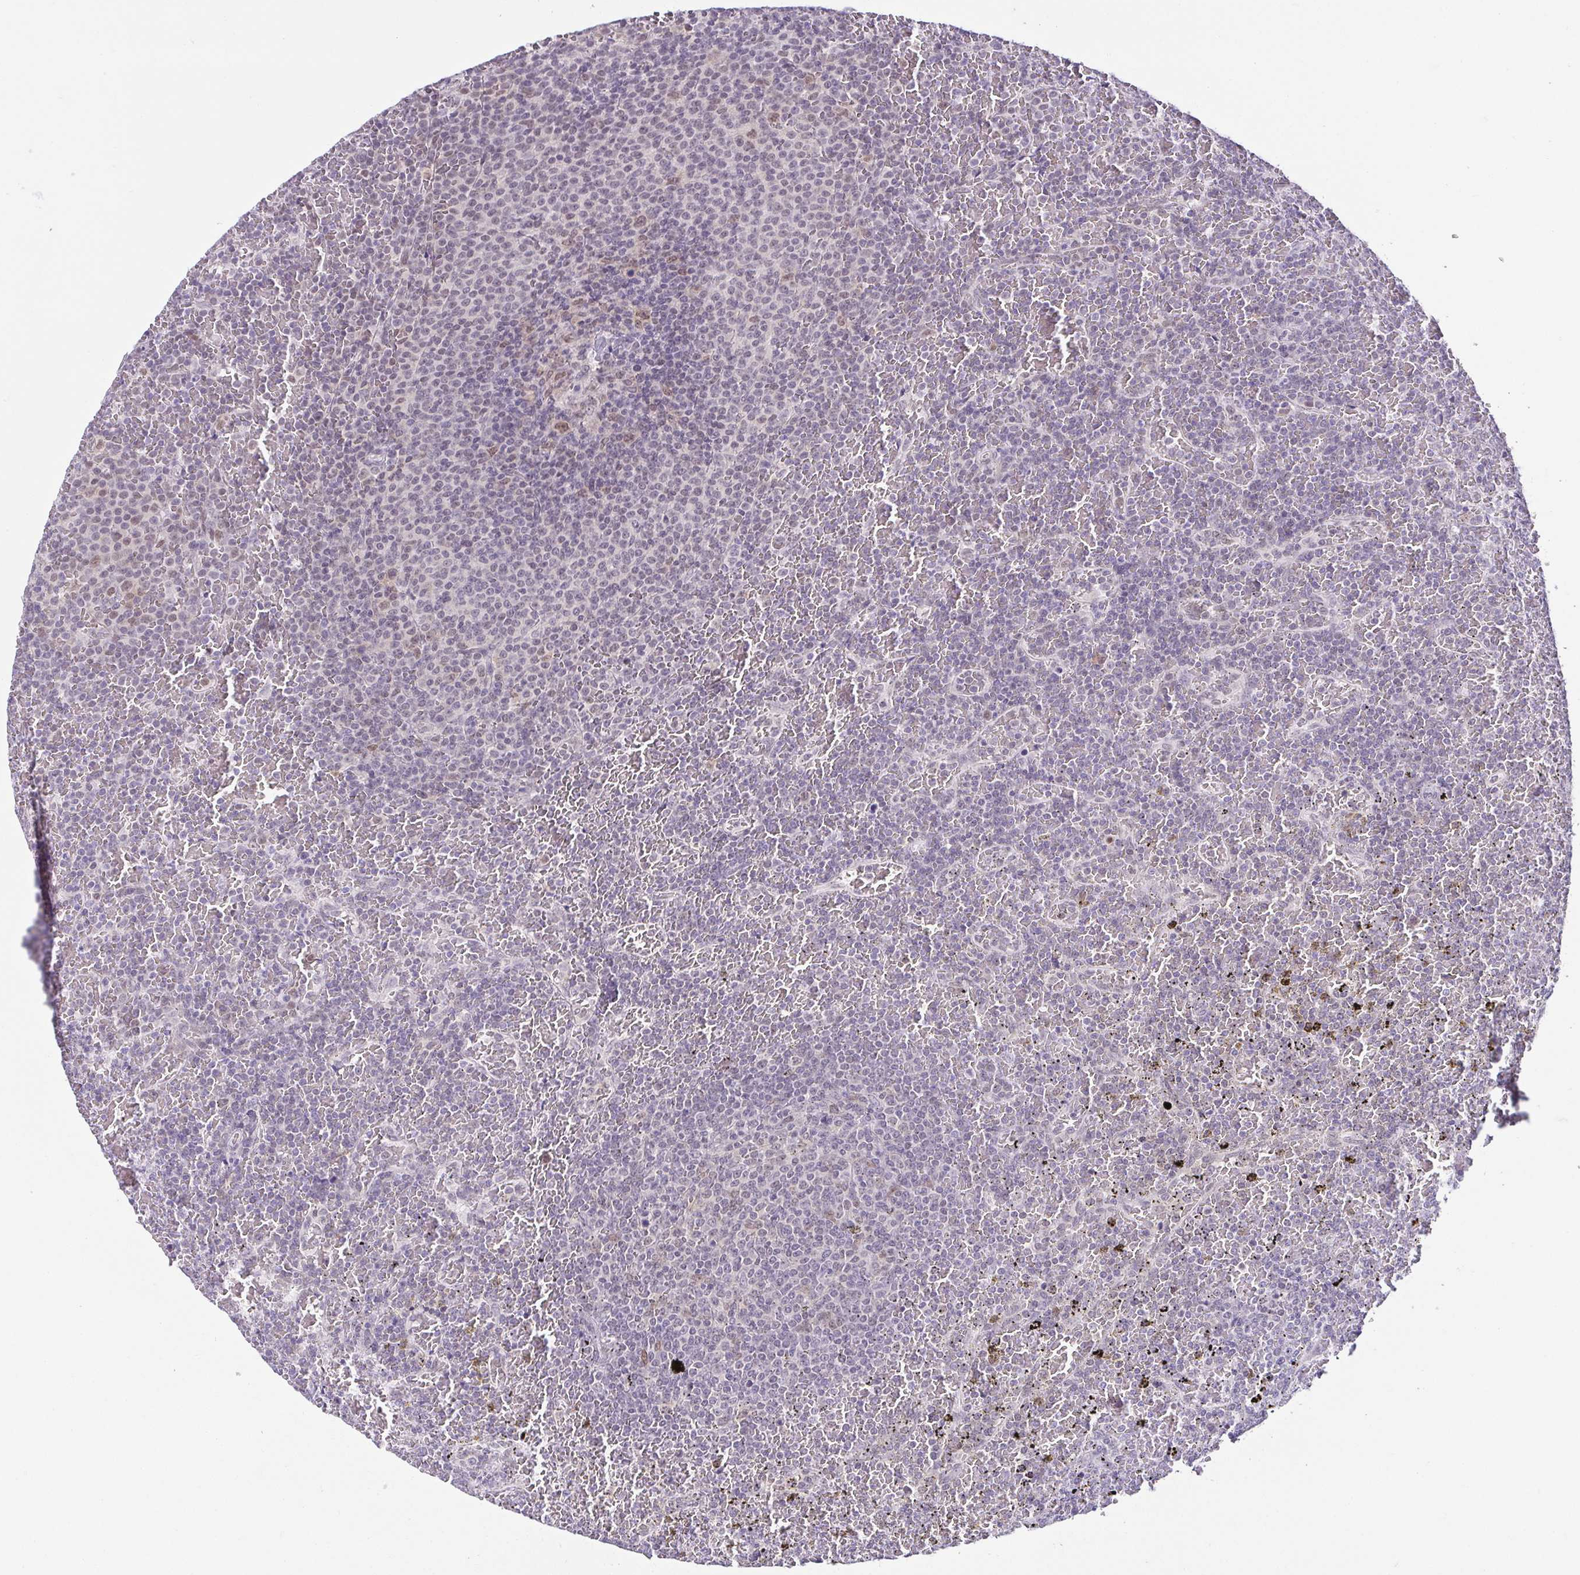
{"staining": {"intensity": "negative", "quantity": "none", "location": "none"}, "tissue": "lymphoma", "cell_type": "Tumor cells", "image_type": "cancer", "snomed": [{"axis": "morphology", "description": "Malignant lymphoma, non-Hodgkin's type, Low grade"}, {"axis": "topography", "description": "Spleen"}], "caption": "This is an IHC histopathology image of lymphoma. There is no expression in tumor cells.", "gene": "RBM3", "patient": {"sex": "female", "age": 77}}